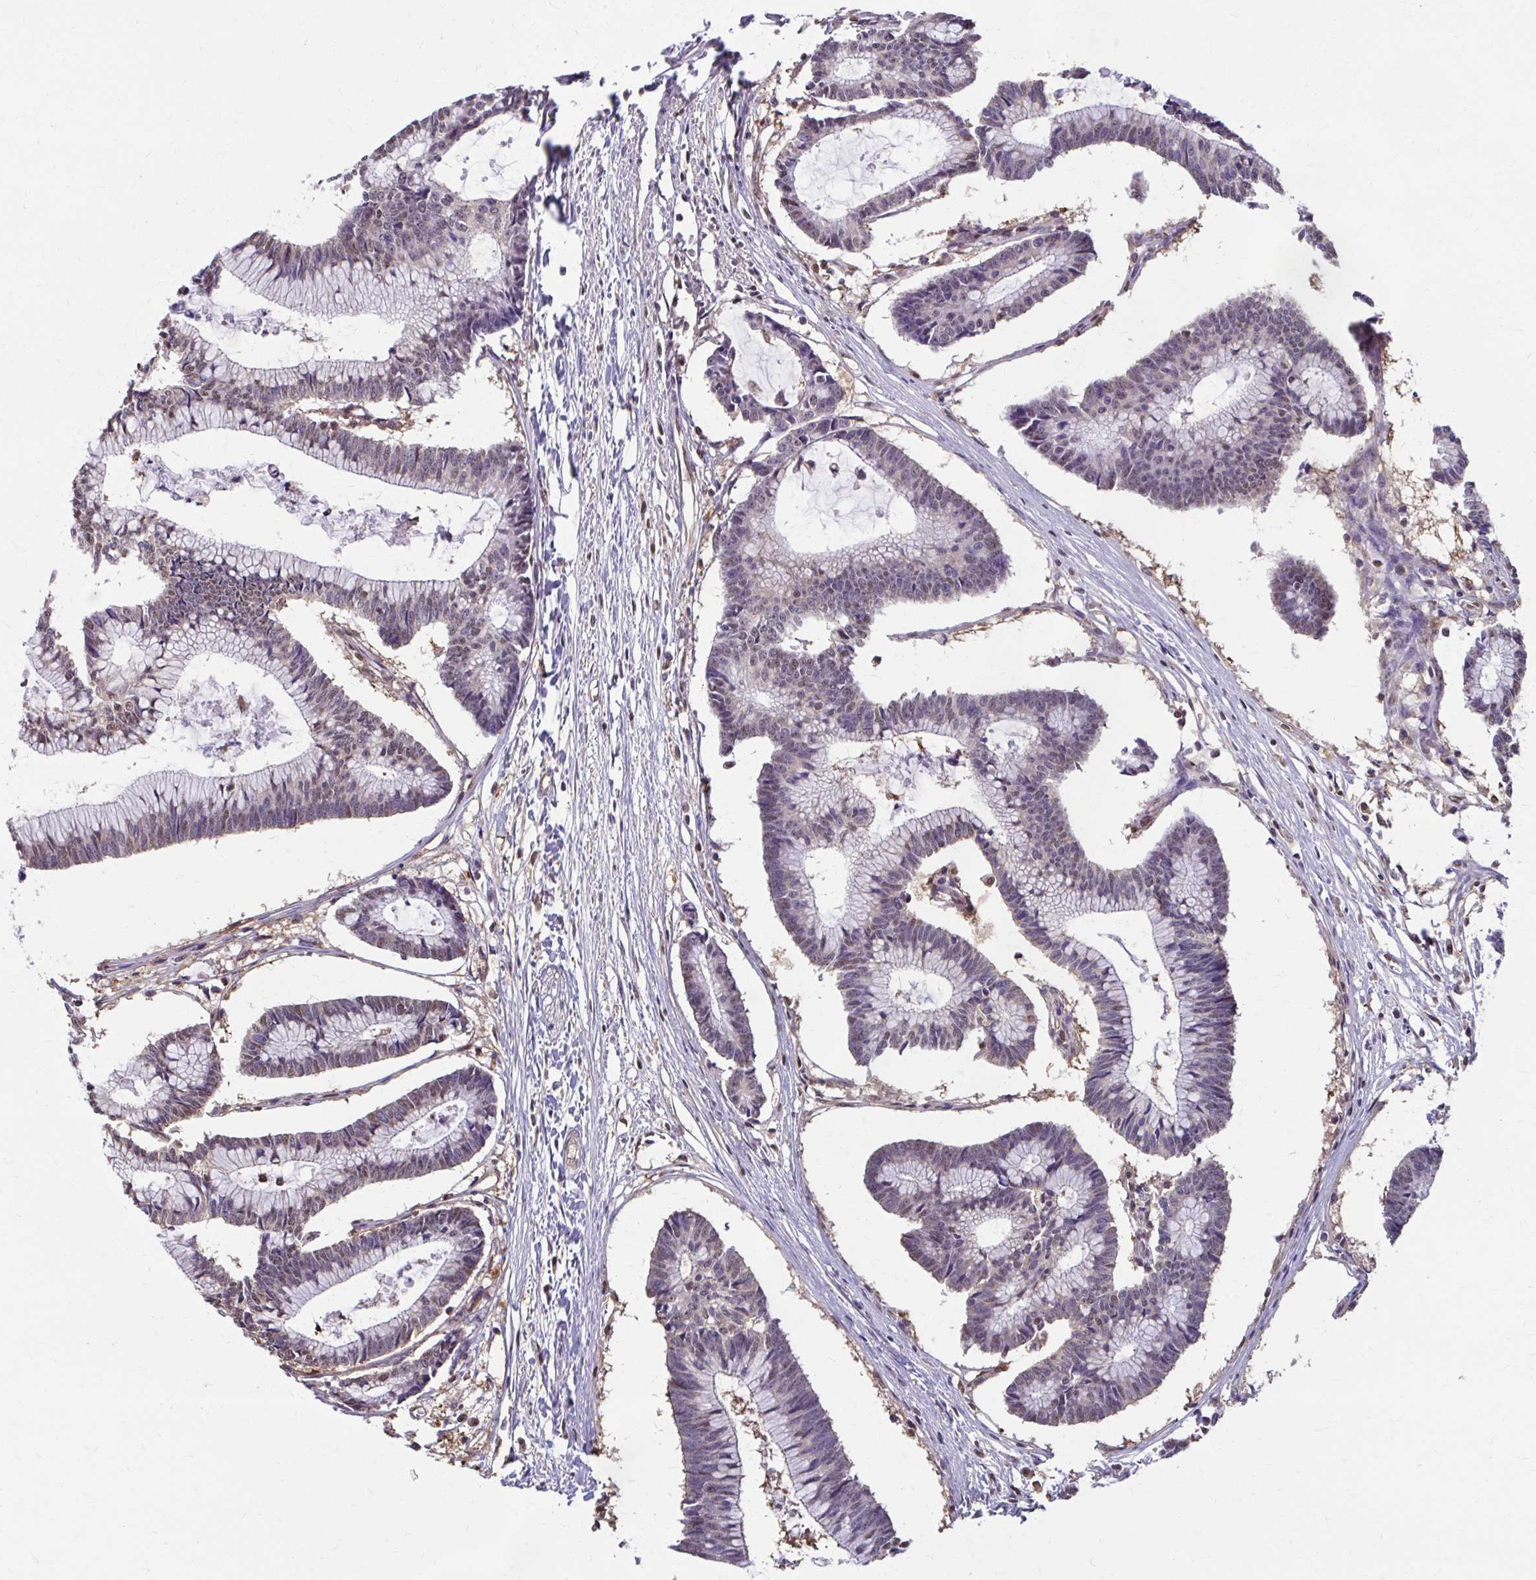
{"staining": {"intensity": "weak", "quantity": "25%-75%", "location": "nuclear"}, "tissue": "colorectal cancer", "cell_type": "Tumor cells", "image_type": "cancer", "snomed": [{"axis": "morphology", "description": "Adenocarcinoma, NOS"}, {"axis": "topography", "description": "Colon"}], "caption": "Colorectal cancer stained for a protein (brown) exhibits weak nuclear positive staining in about 25%-75% of tumor cells.", "gene": "ING4", "patient": {"sex": "female", "age": 78}}